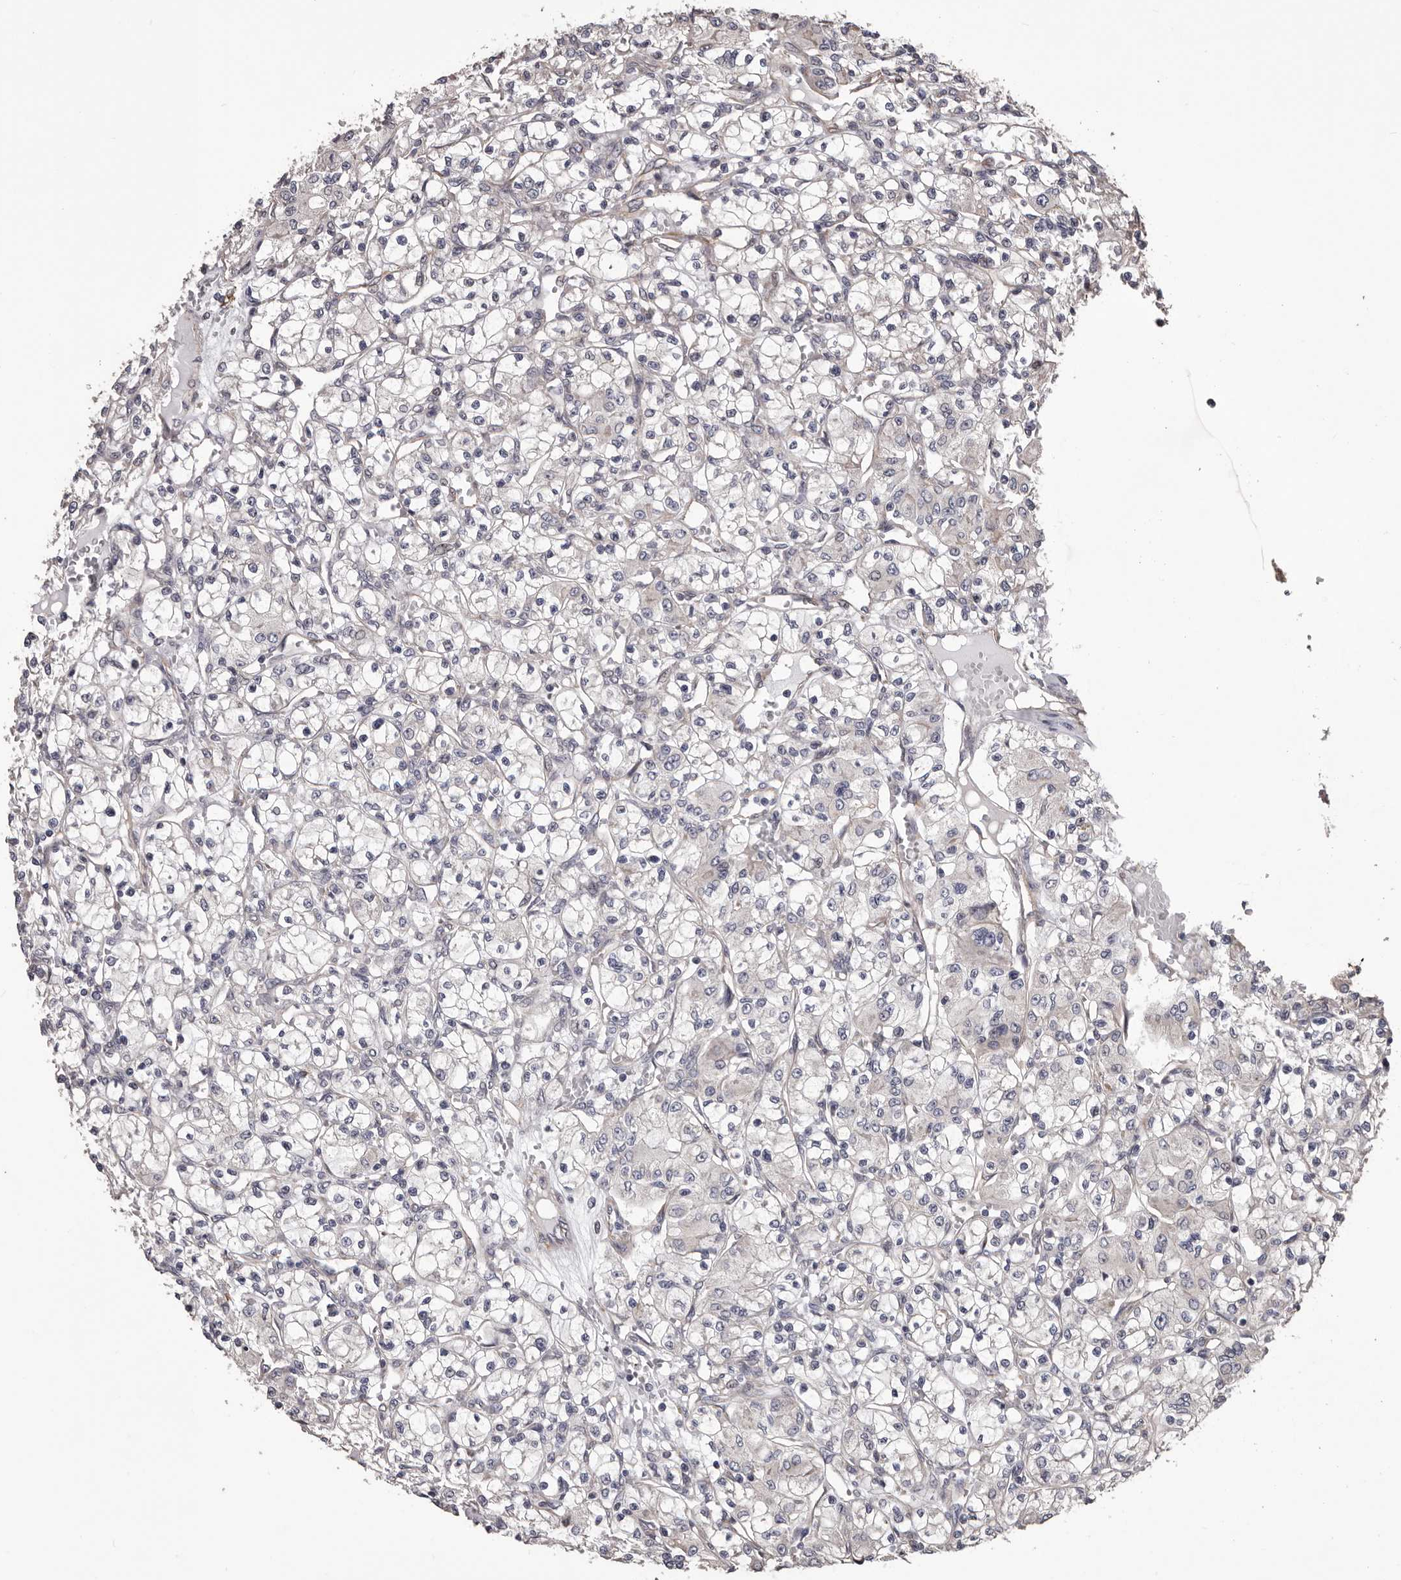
{"staining": {"intensity": "negative", "quantity": "none", "location": "none"}, "tissue": "renal cancer", "cell_type": "Tumor cells", "image_type": "cancer", "snomed": [{"axis": "morphology", "description": "Adenocarcinoma, NOS"}, {"axis": "topography", "description": "Kidney"}], "caption": "An immunohistochemistry (IHC) histopathology image of renal cancer (adenocarcinoma) is shown. There is no staining in tumor cells of renal cancer (adenocarcinoma).", "gene": "CEP104", "patient": {"sex": "female", "age": 59}}